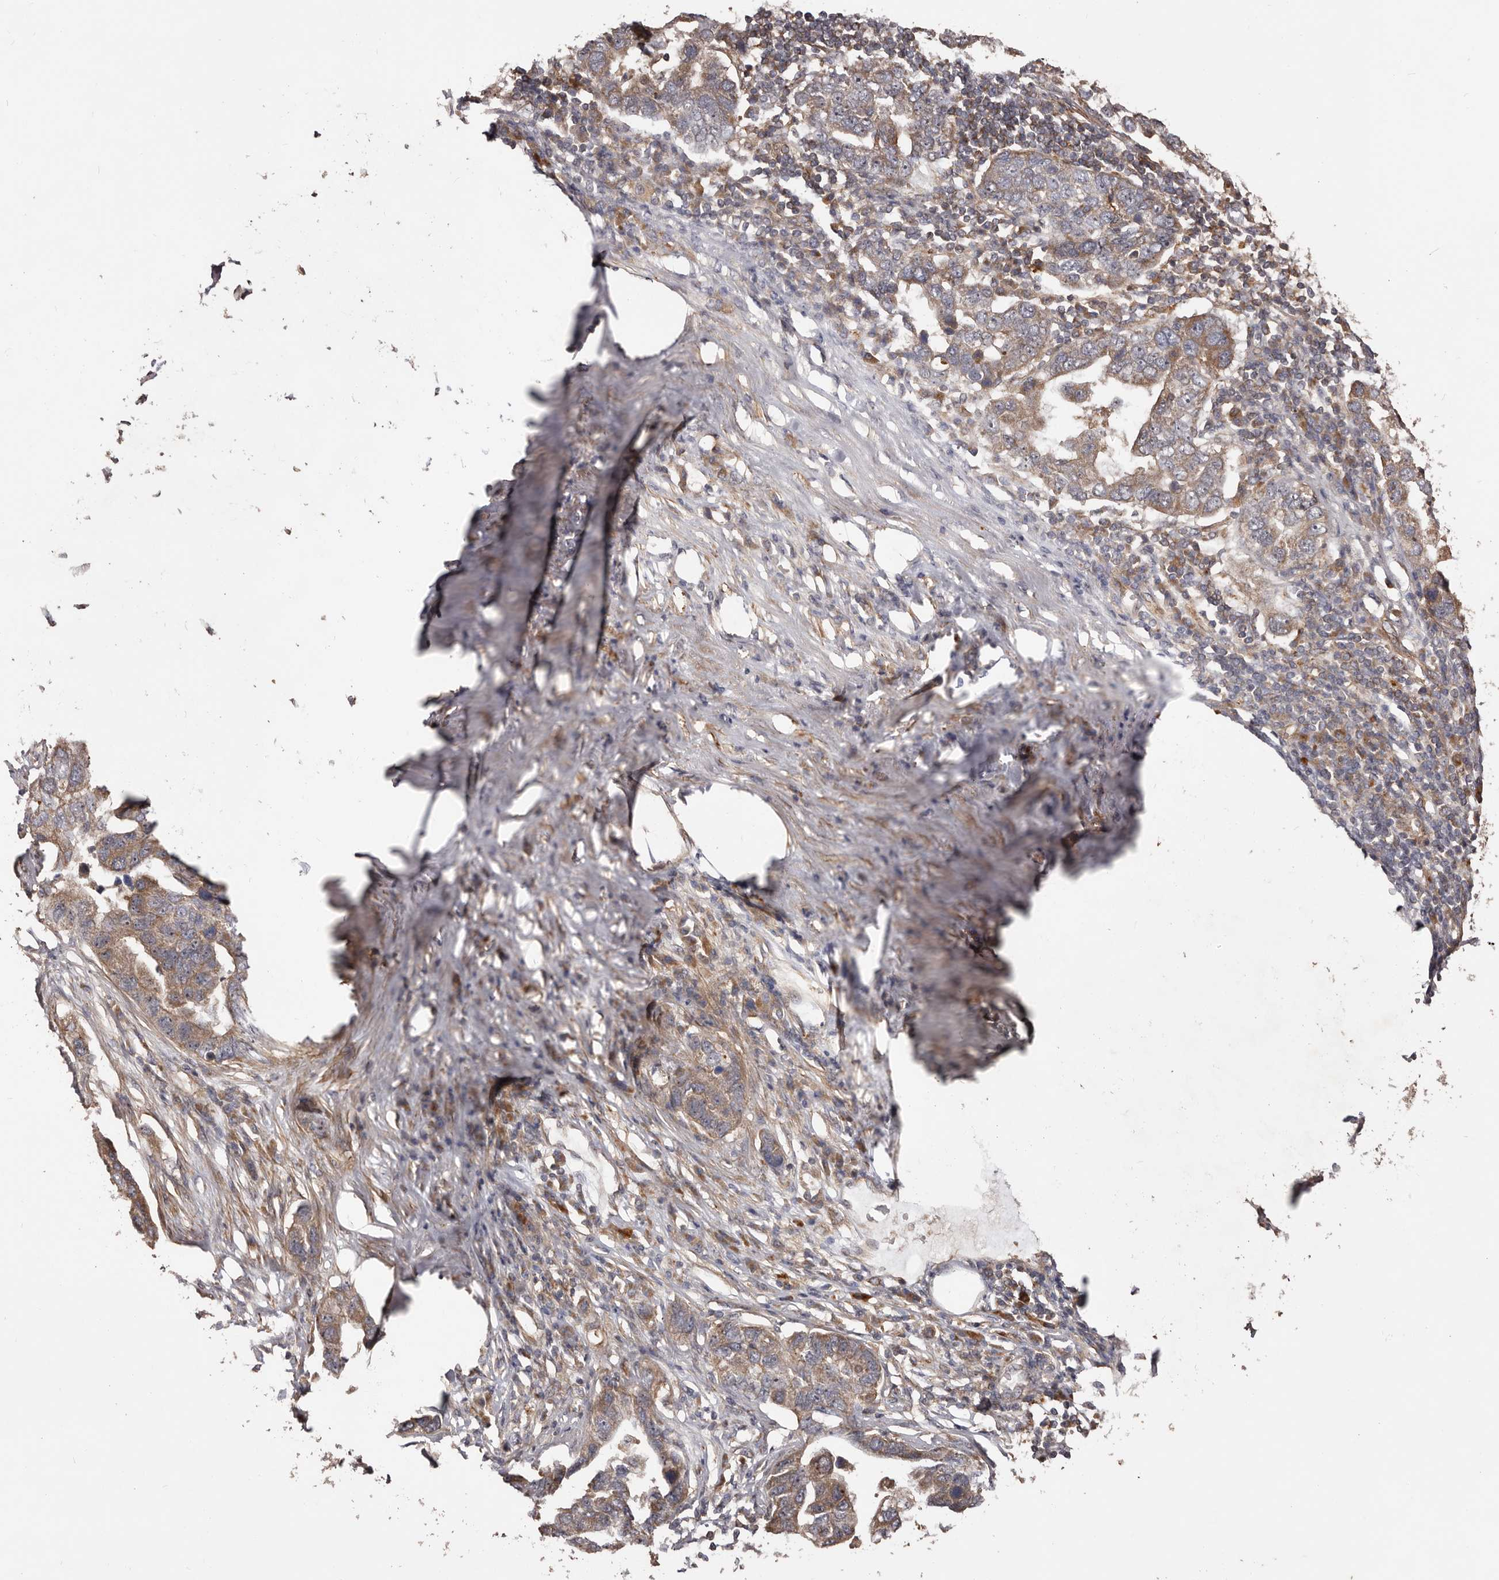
{"staining": {"intensity": "weak", "quantity": "25%-75%", "location": "cytoplasmic/membranous"}, "tissue": "pancreatic cancer", "cell_type": "Tumor cells", "image_type": "cancer", "snomed": [{"axis": "morphology", "description": "Adenocarcinoma, NOS"}, {"axis": "topography", "description": "Pancreas"}], "caption": "Protein staining reveals weak cytoplasmic/membranous staining in about 25%-75% of tumor cells in pancreatic cancer (adenocarcinoma).", "gene": "GTPBP1", "patient": {"sex": "female", "age": 61}}